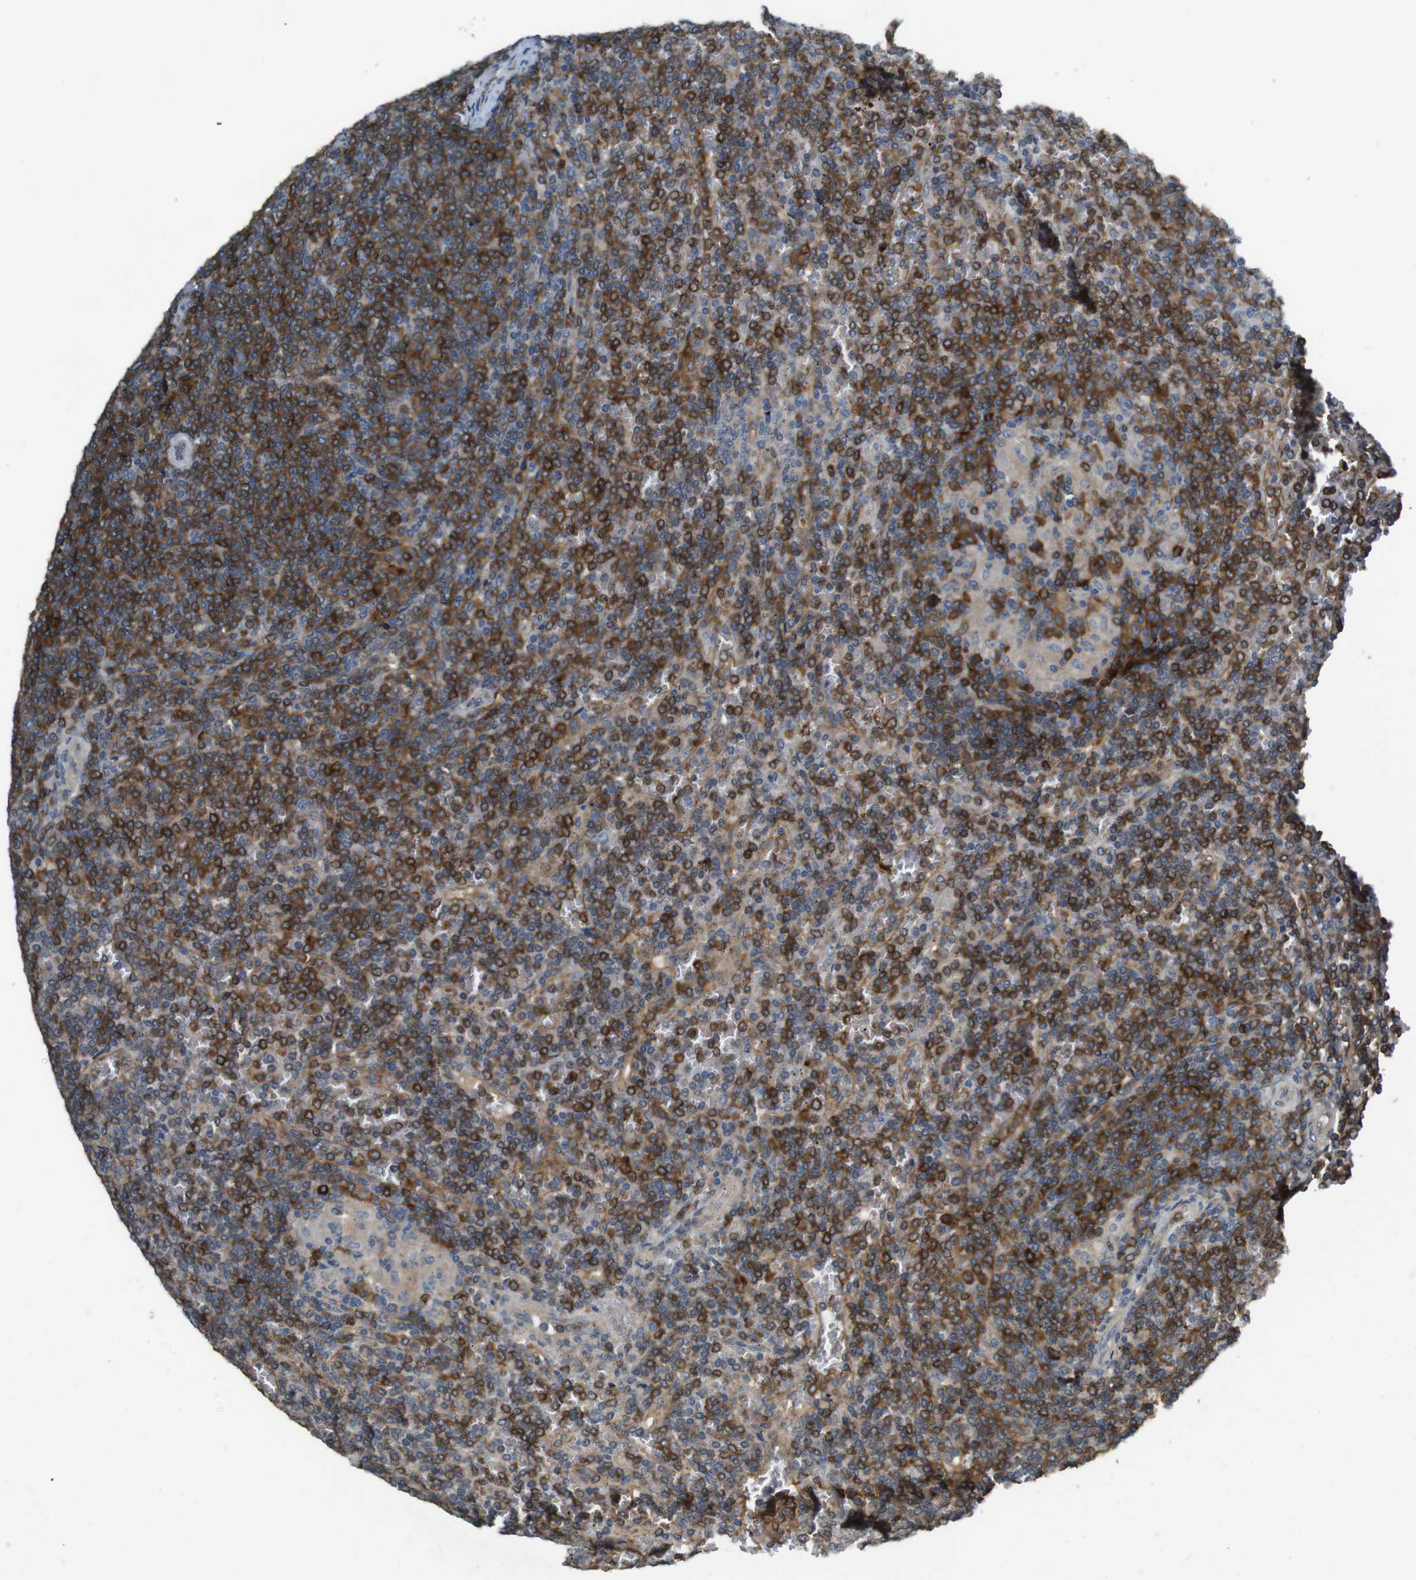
{"staining": {"intensity": "strong", "quantity": ">75%", "location": "cytoplasmic/membranous"}, "tissue": "lymphoma", "cell_type": "Tumor cells", "image_type": "cancer", "snomed": [{"axis": "morphology", "description": "Malignant lymphoma, non-Hodgkin's type, Low grade"}, {"axis": "topography", "description": "Spleen"}], "caption": "An IHC histopathology image of tumor tissue is shown. Protein staining in brown highlights strong cytoplasmic/membranous positivity in lymphoma within tumor cells.", "gene": "ARHGAP24", "patient": {"sex": "female", "age": 19}}